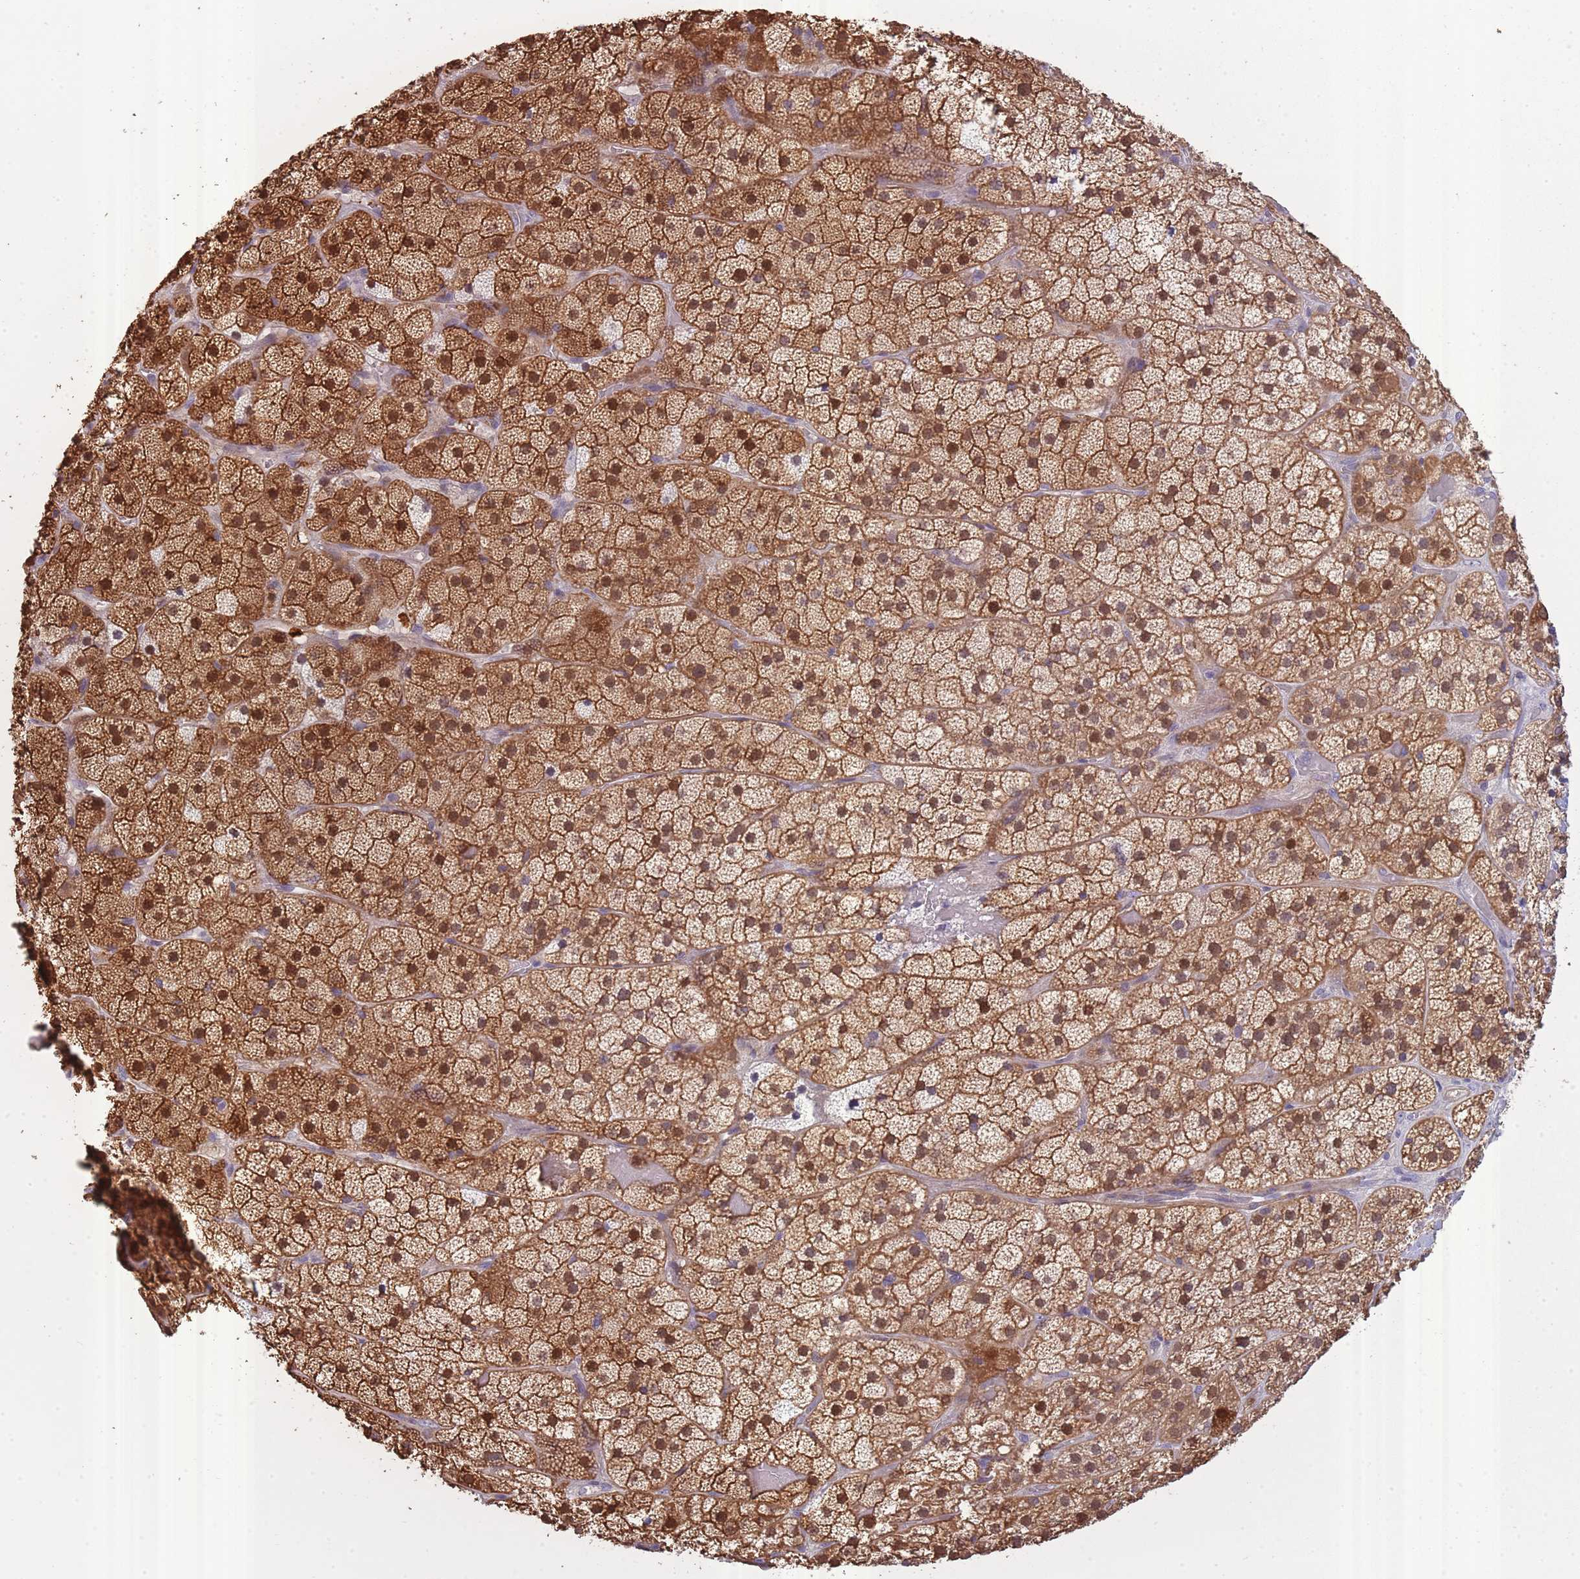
{"staining": {"intensity": "strong", "quantity": ">75%", "location": "cytoplasmic/membranous,nuclear"}, "tissue": "adrenal gland", "cell_type": "Glandular cells", "image_type": "normal", "snomed": [{"axis": "morphology", "description": "Normal tissue, NOS"}, {"axis": "topography", "description": "Adrenal gland"}], "caption": "Unremarkable adrenal gland exhibits strong cytoplasmic/membranous,nuclear expression in approximately >75% of glandular cells (Stains: DAB (3,3'-diaminobenzidine) in brown, nuclei in blue, Microscopy: brightfield microscopy at high magnification)..", "gene": "SLC8A2", "patient": {"sex": "male", "age": 57}}